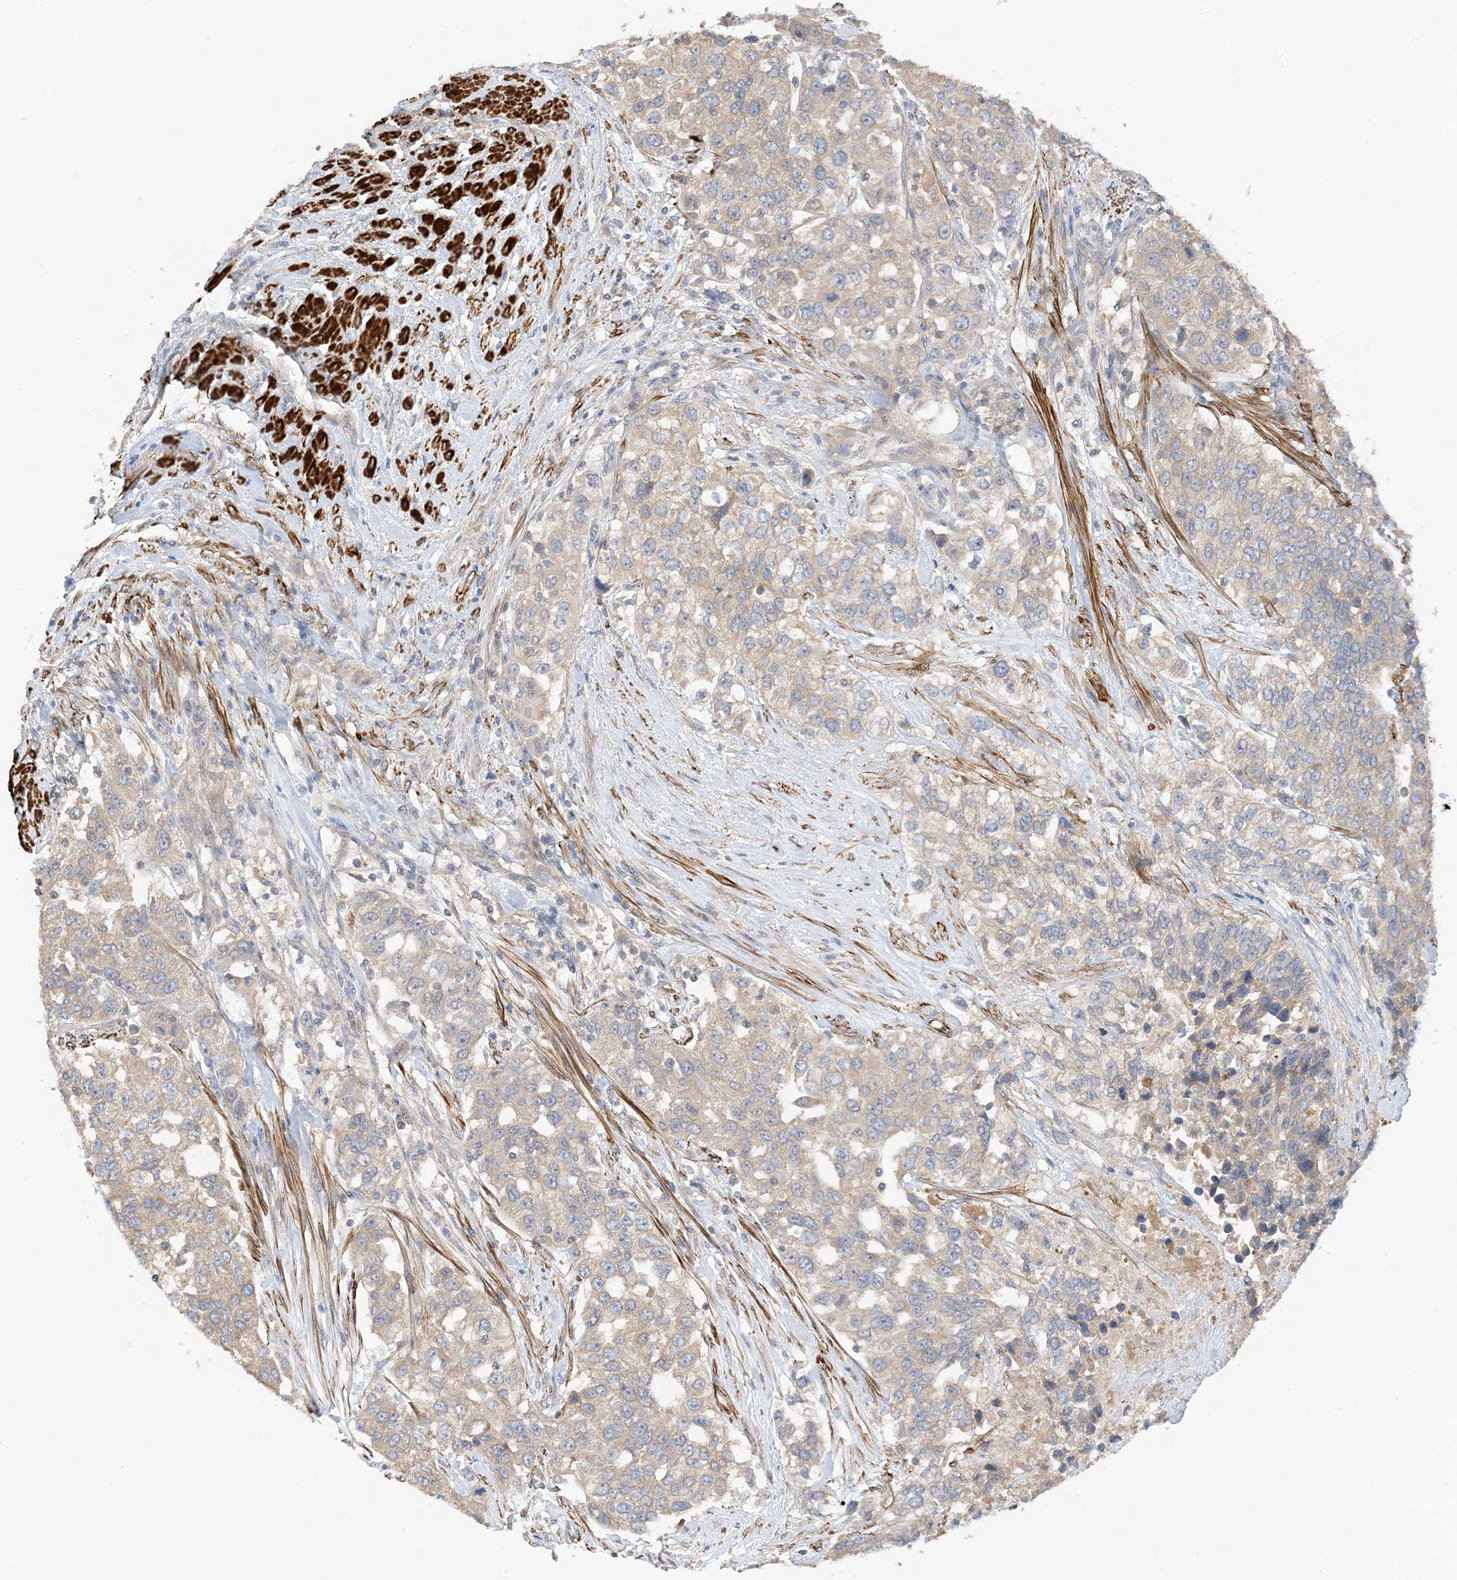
{"staining": {"intensity": "weak", "quantity": "25%-75%", "location": "cytoplasmic/membranous"}, "tissue": "urothelial cancer", "cell_type": "Tumor cells", "image_type": "cancer", "snomed": [{"axis": "morphology", "description": "Urothelial carcinoma, High grade"}, {"axis": "topography", "description": "Urinary bladder"}], "caption": "Urothelial cancer was stained to show a protein in brown. There is low levels of weak cytoplasmic/membranous positivity in about 25%-75% of tumor cells.", "gene": "KIFBP", "patient": {"sex": "female", "age": 80}}